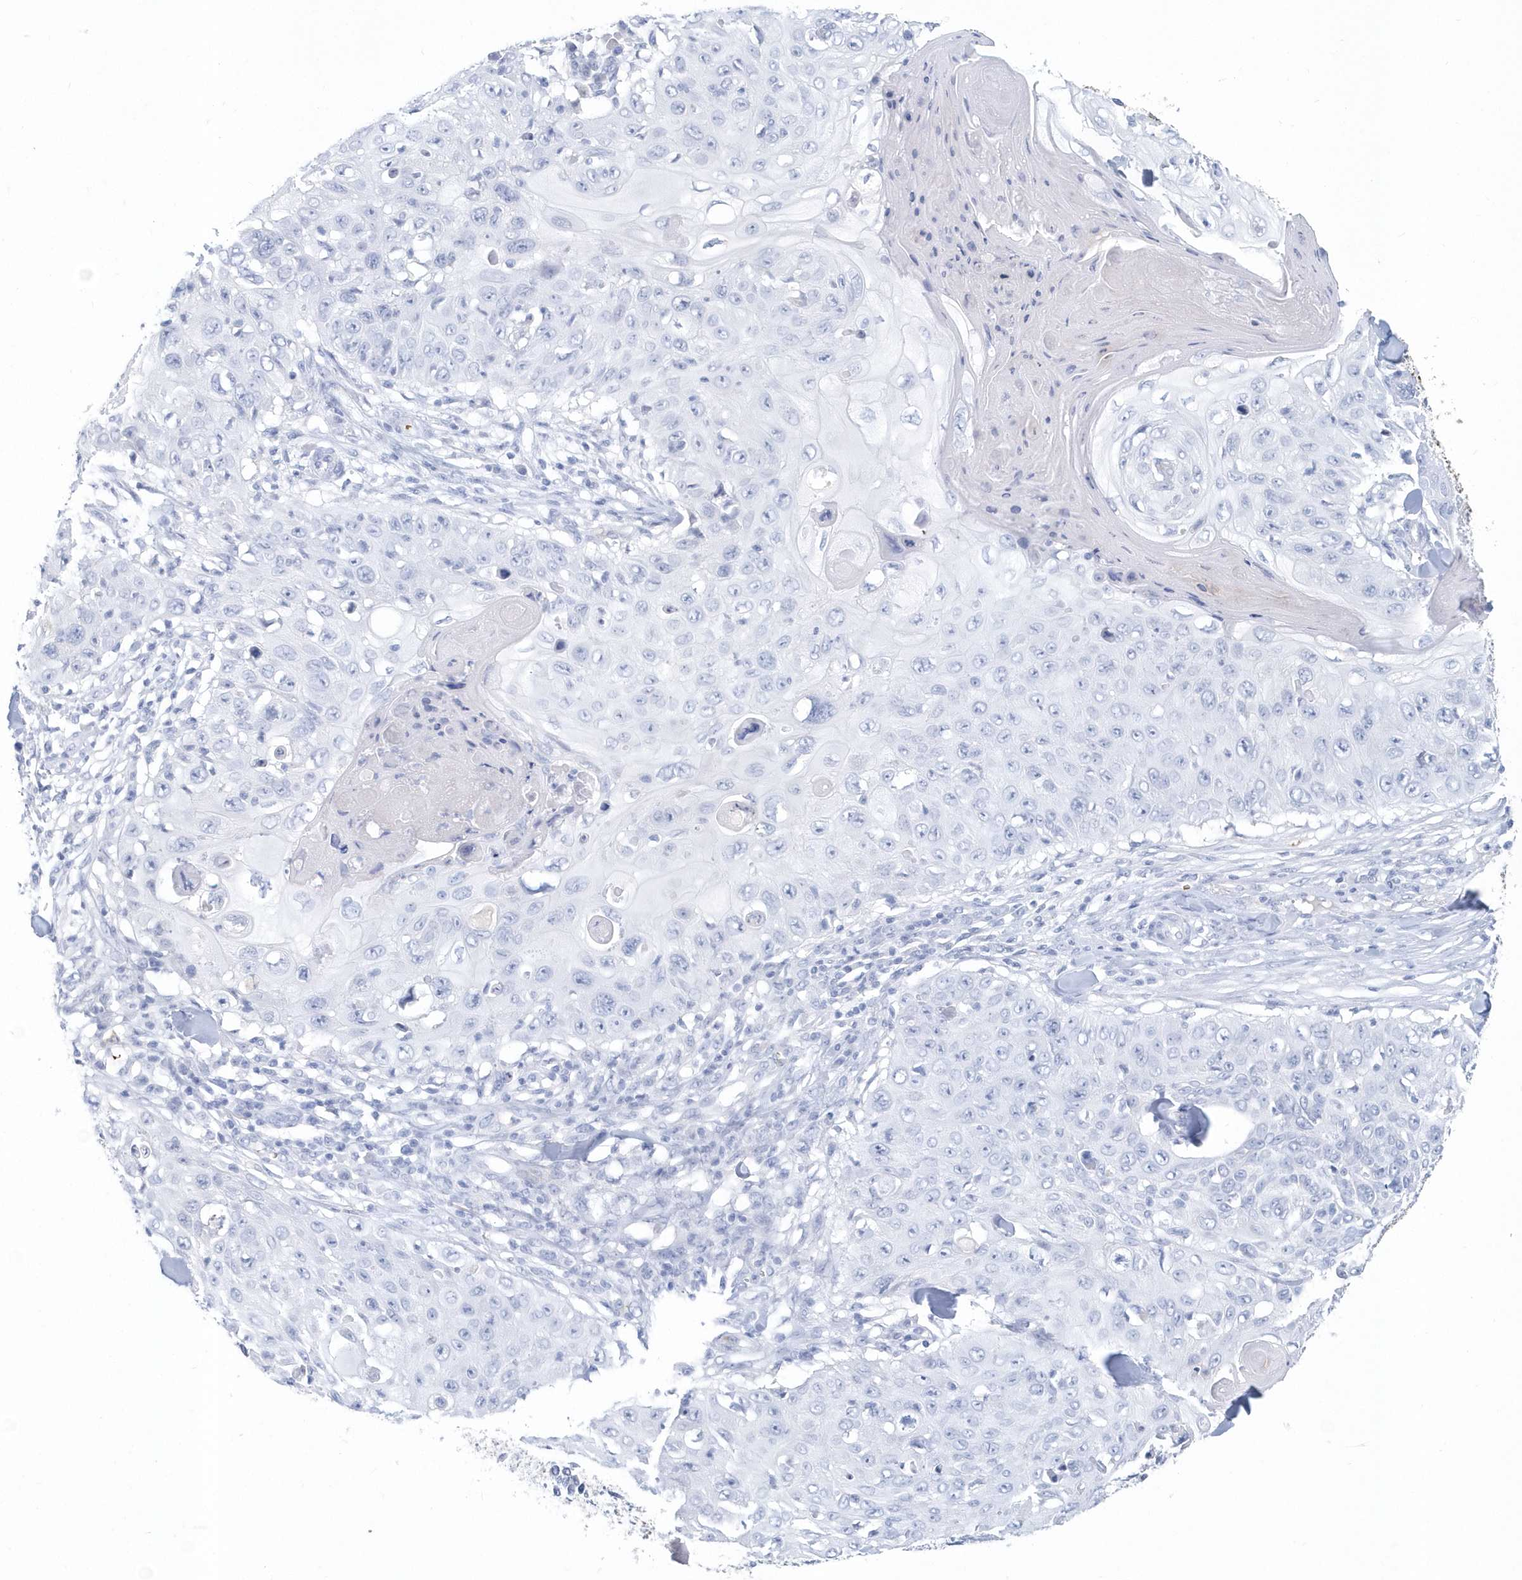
{"staining": {"intensity": "negative", "quantity": "none", "location": "none"}, "tissue": "skin cancer", "cell_type": "Tumor cells", "image_type": "cancer", "snomed": [{"axis": "morphology", "description": "Squamous cell carcinoma, NOS"}, {"axis": "topography", "description": "Skin"}], "caption": "This is a micrograph of IHC staining of skin cancer, which shows no positivity in tumor cells. (DAB IHC visualized using brightfield microscopy, high magnification).", "gene": "HBA2", "patient": {"sex": "male", "age": 86}}